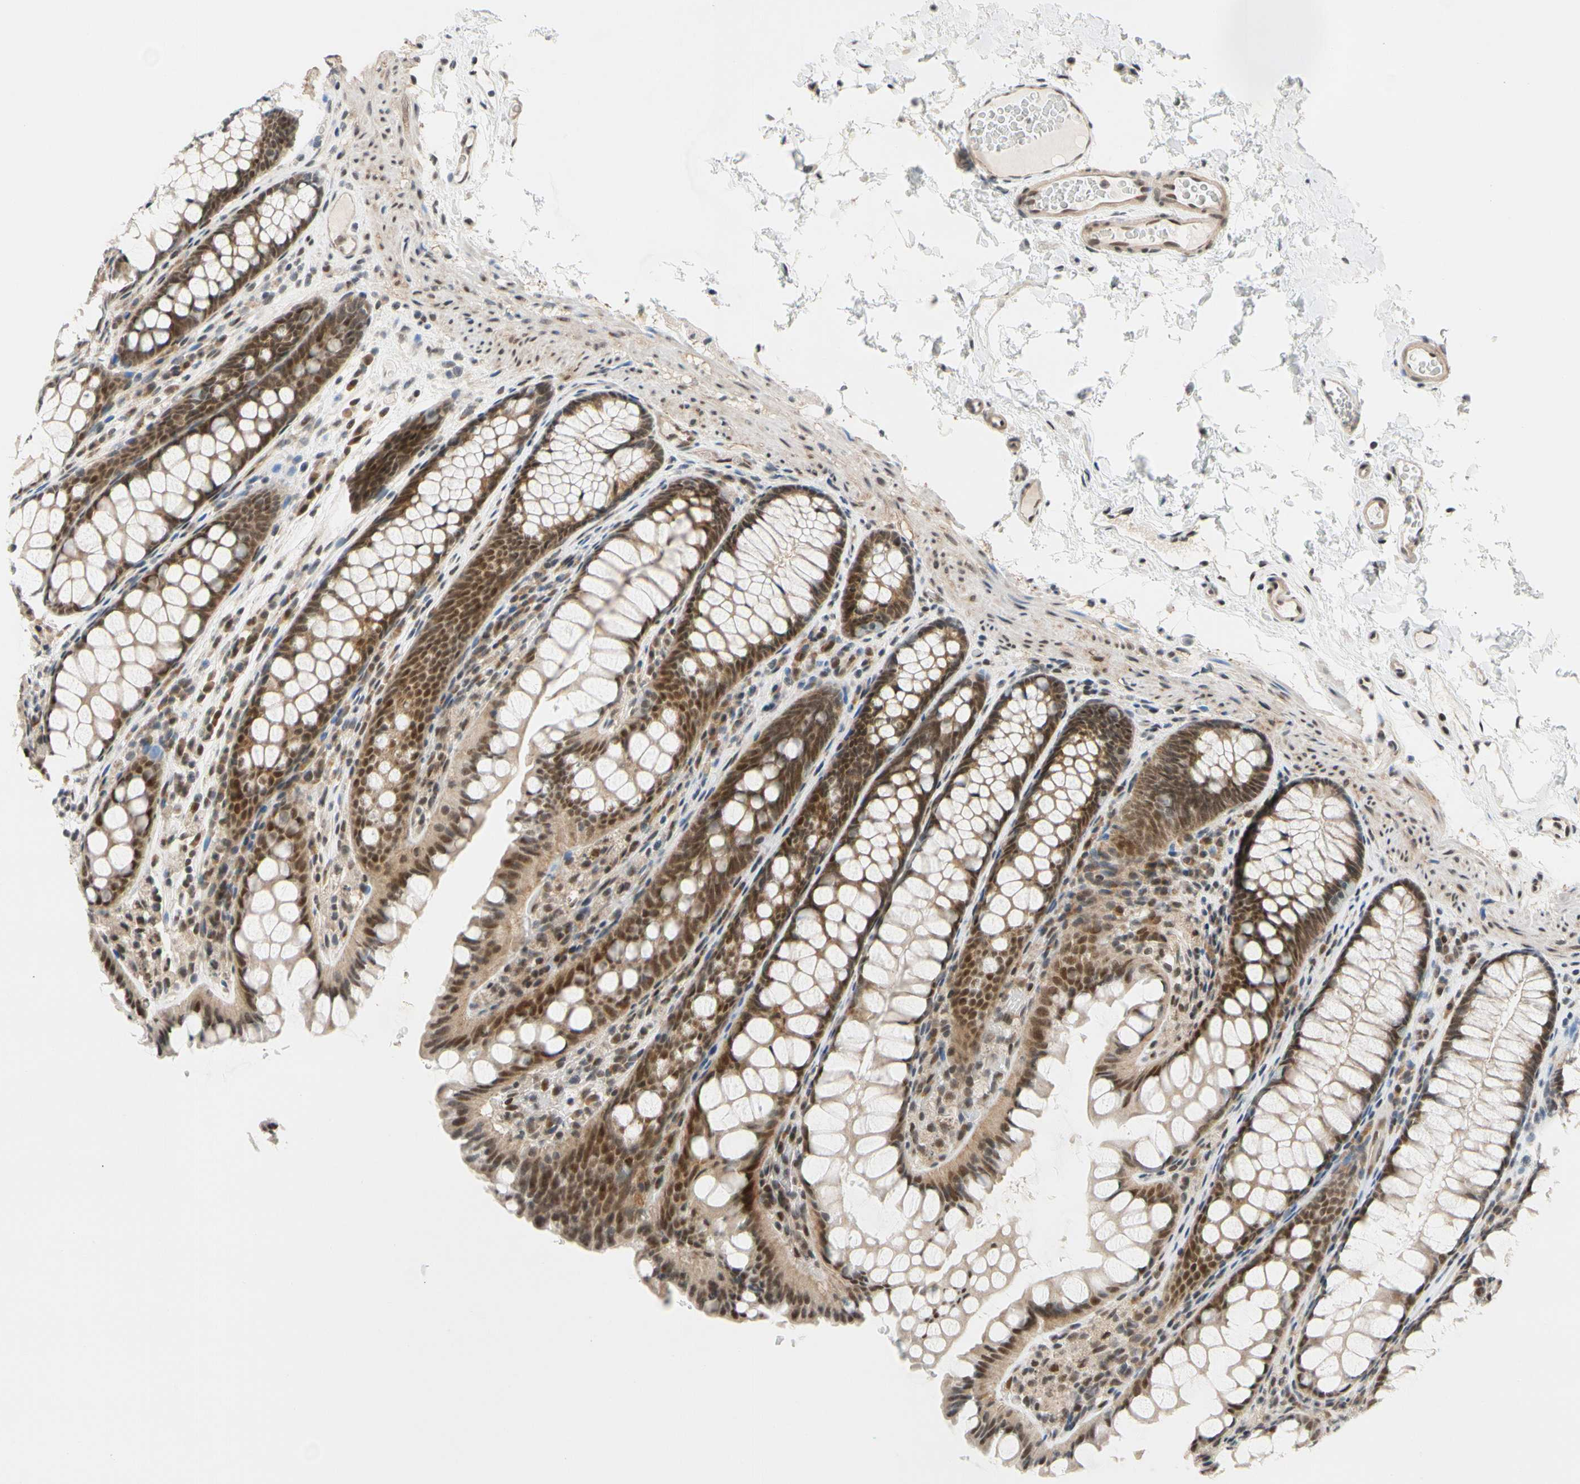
{"staining": {"intensity": "moderate", "quantity": ">75%", "location": "nuclear"}, "tissue": "colon", "cell_type": "Endothelial cells", "image_type": "normal", "snomed": [{"axis": "morphology", "description": "Normal tissue, NOS"}, {"axis": "topography", "description": "Colon"}], "caption": "The immunohistochemical stain shows moderate nuclear positivity in endothelial cells of benign colon. The staining was performed using DAB to visualize the protein expression in brown, while the nuclei were stained in blue with hematoxylin (Magnification: 20x).", "gene": "TAF4", "patient": {"sex": "female", "age": 55}}